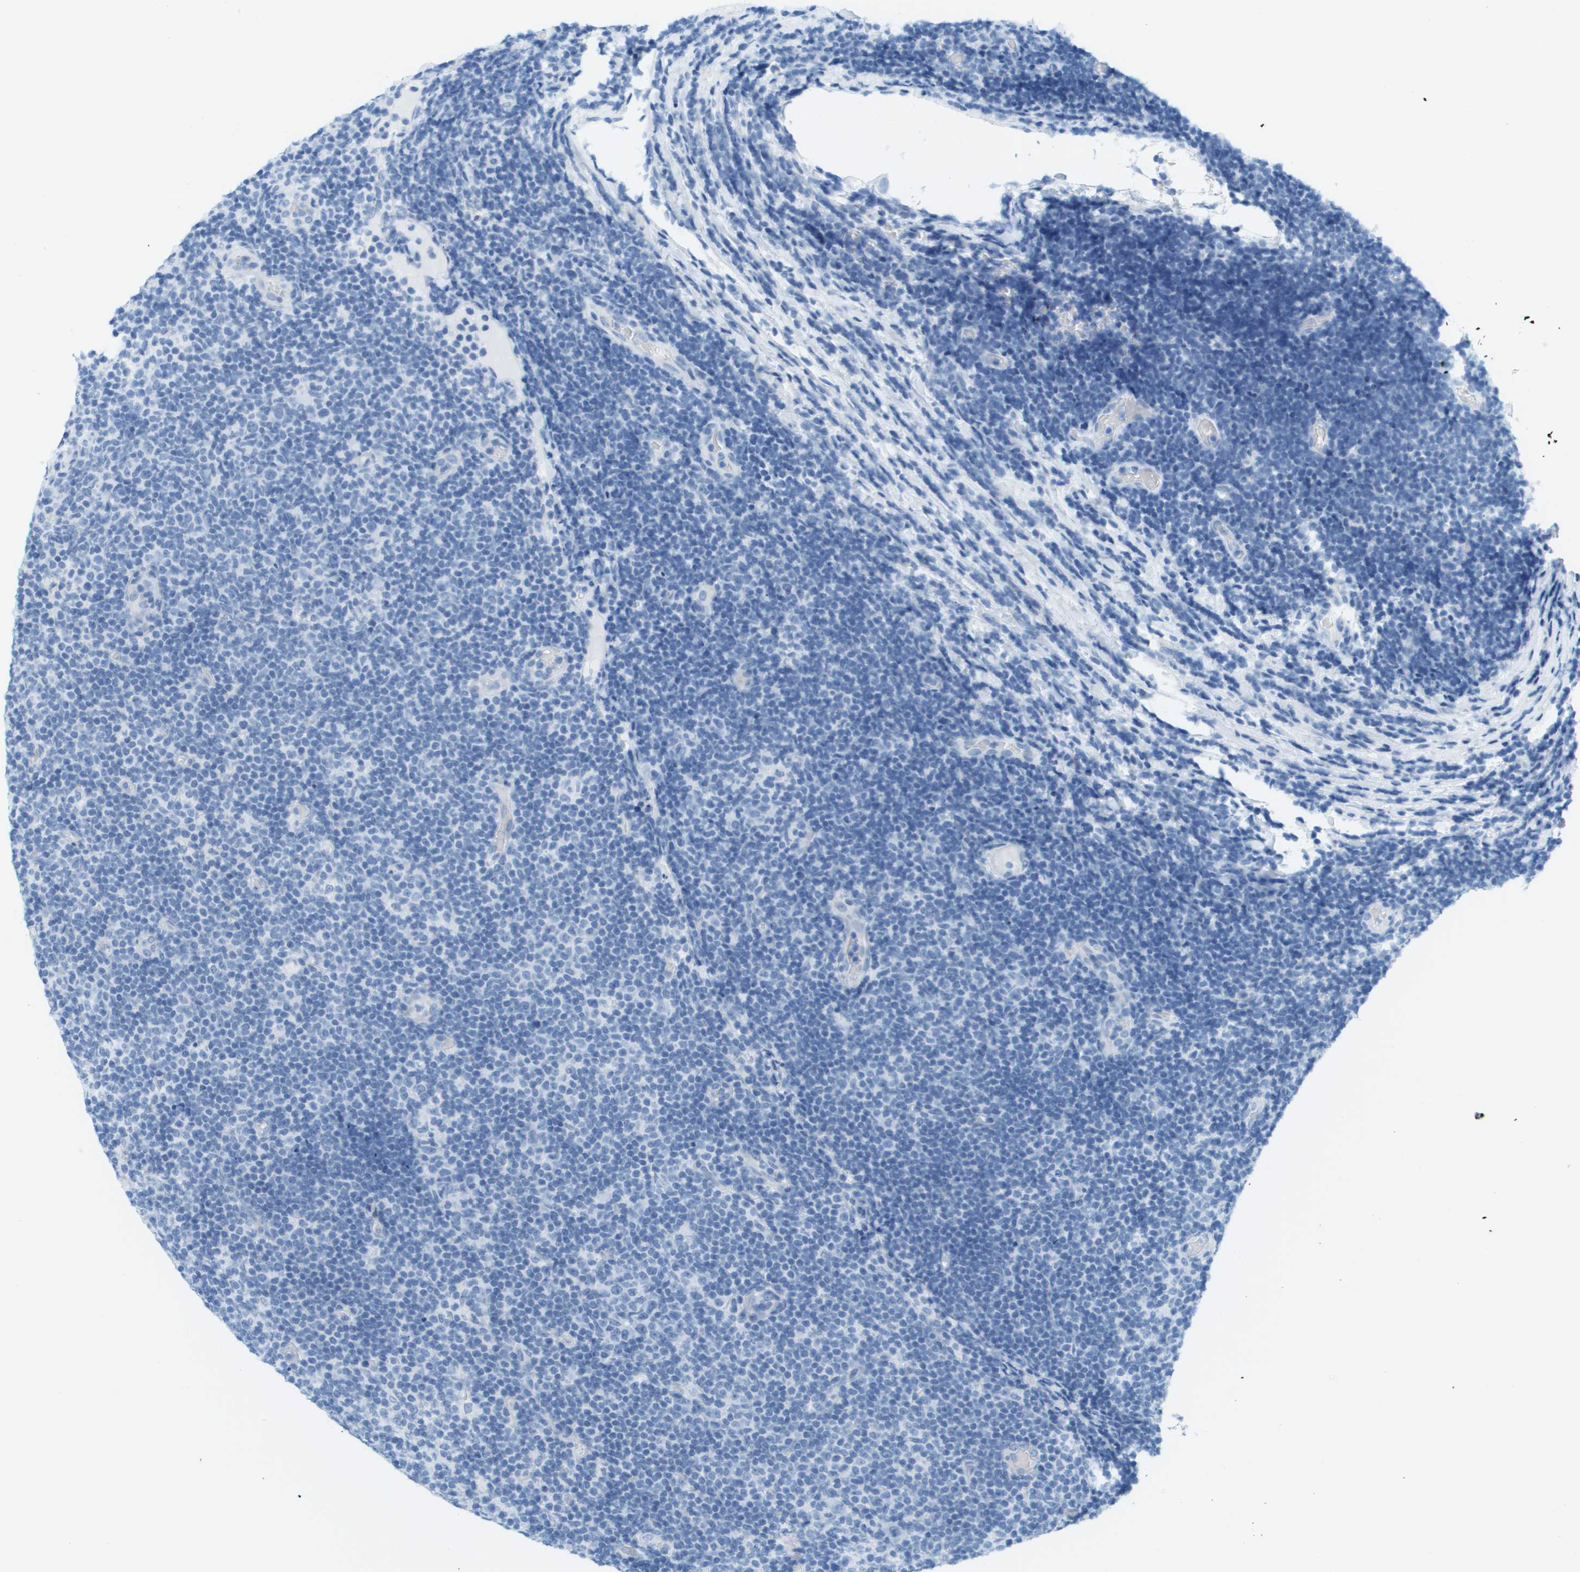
{"staining": {"intensity": "negative", "quantity": "none", "location": "none"}, "tissue": "lymphoma", "cell_type": "Tumor cells", "image_type": "cancer", "snomed": [{"axis": "morphology", "description": "Malignant lymphoma, non-Hodgkin's type, Low grade"}, {"axis": "topography", "description": "Lymph node"}], "caption": "Photomicrograph shows no protein positivity in tumor cells of low-grade malignant lymphoma, non-Hodgkin's type tissue.", "gene": "CUL9", "patient": {"sex": "male", "age": 83}}